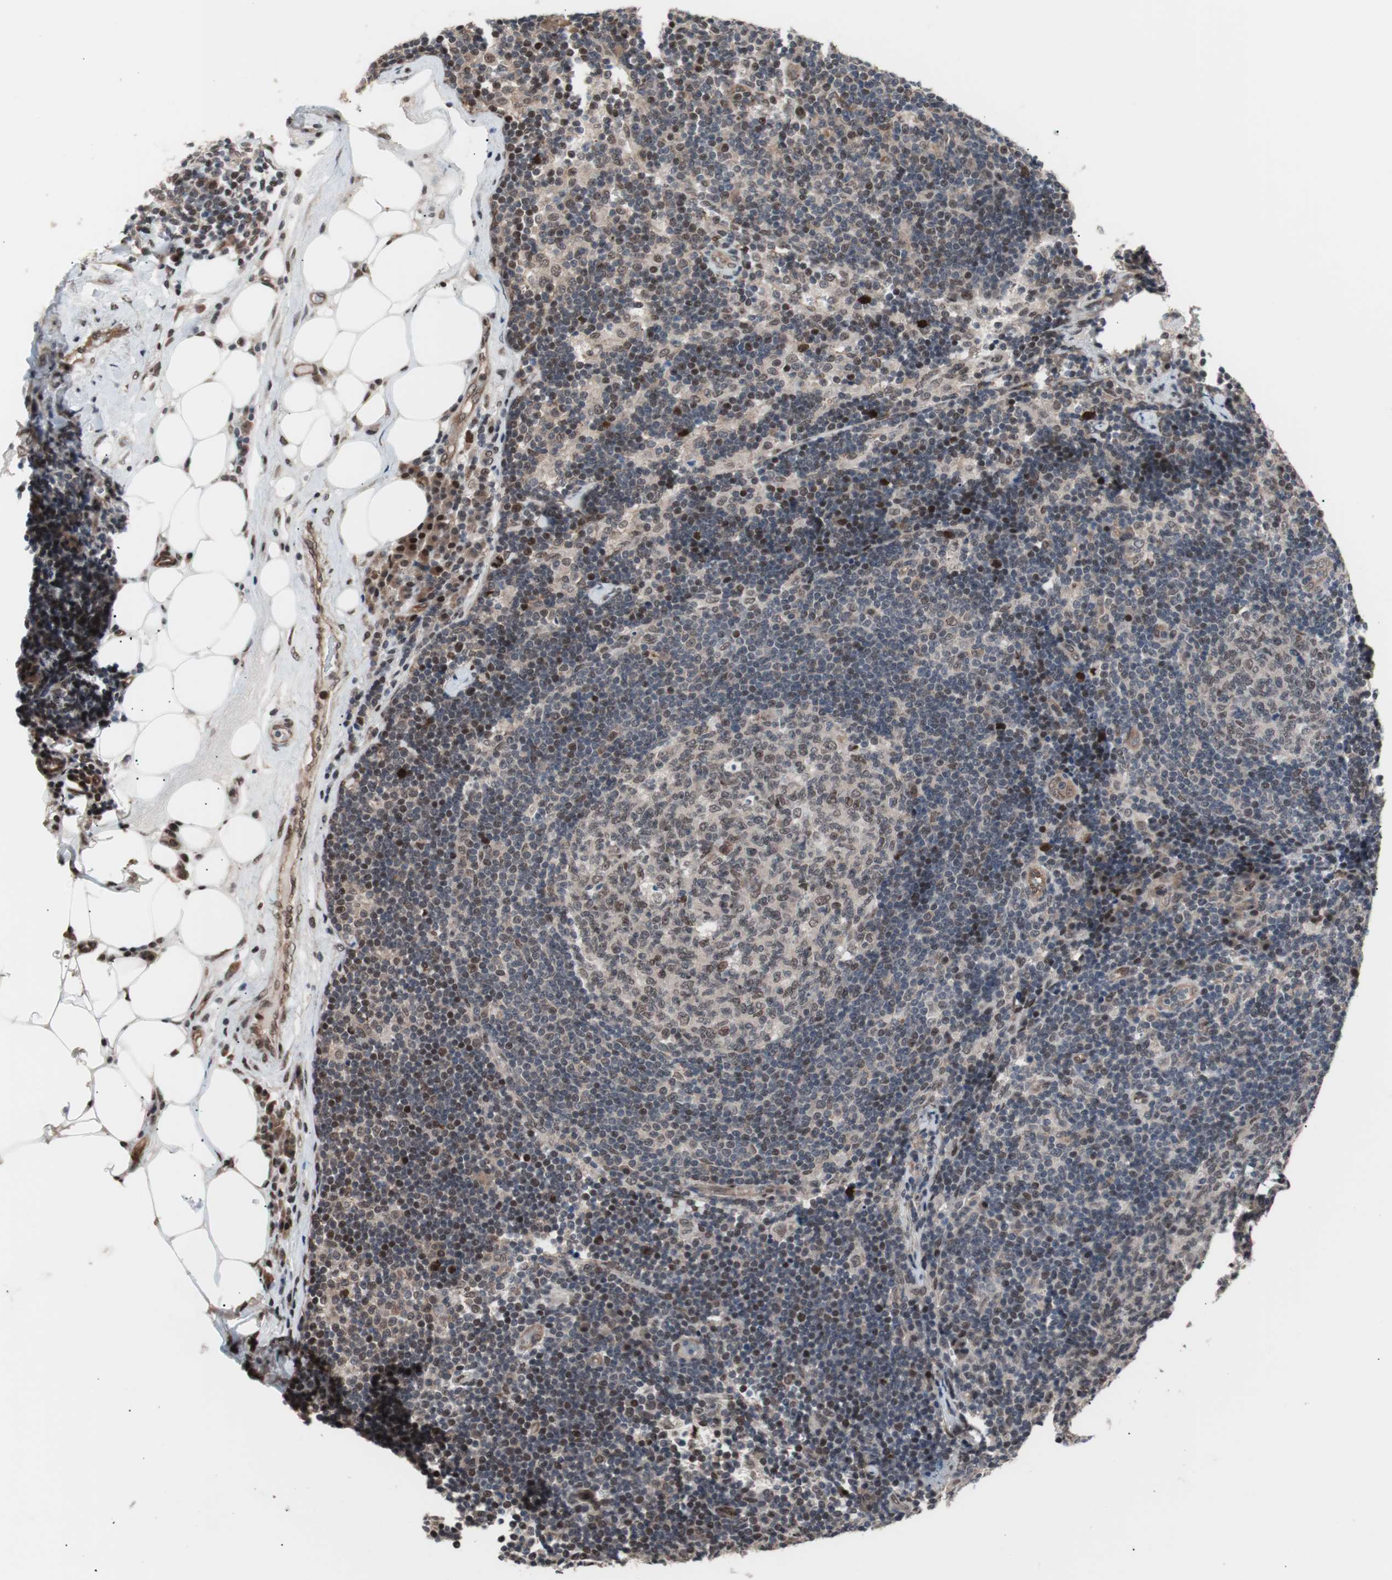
{"staining": {"intensity": "moderate", "quantity": "25%-75%", "location": "nuclear"}, "tissue": "lymph node", "cell_type": "Germinal center cells", "image_type": "normal", "snomed": [{"axis": "morphology", "description": "Normal tissue, NOS"}, {"axis": "morphology", "description": "Squamous cell carcinoma, metastatic, NOS"}, {"axis": "topography", "description": "Lymph node"}], "caption": "The image demonstrates a brown stain indicating the presence of a protein in the nuclear of germinal center cells in lymph node.", "gene": "POGZ", "patient": {"sex": "female", "age": 53}}